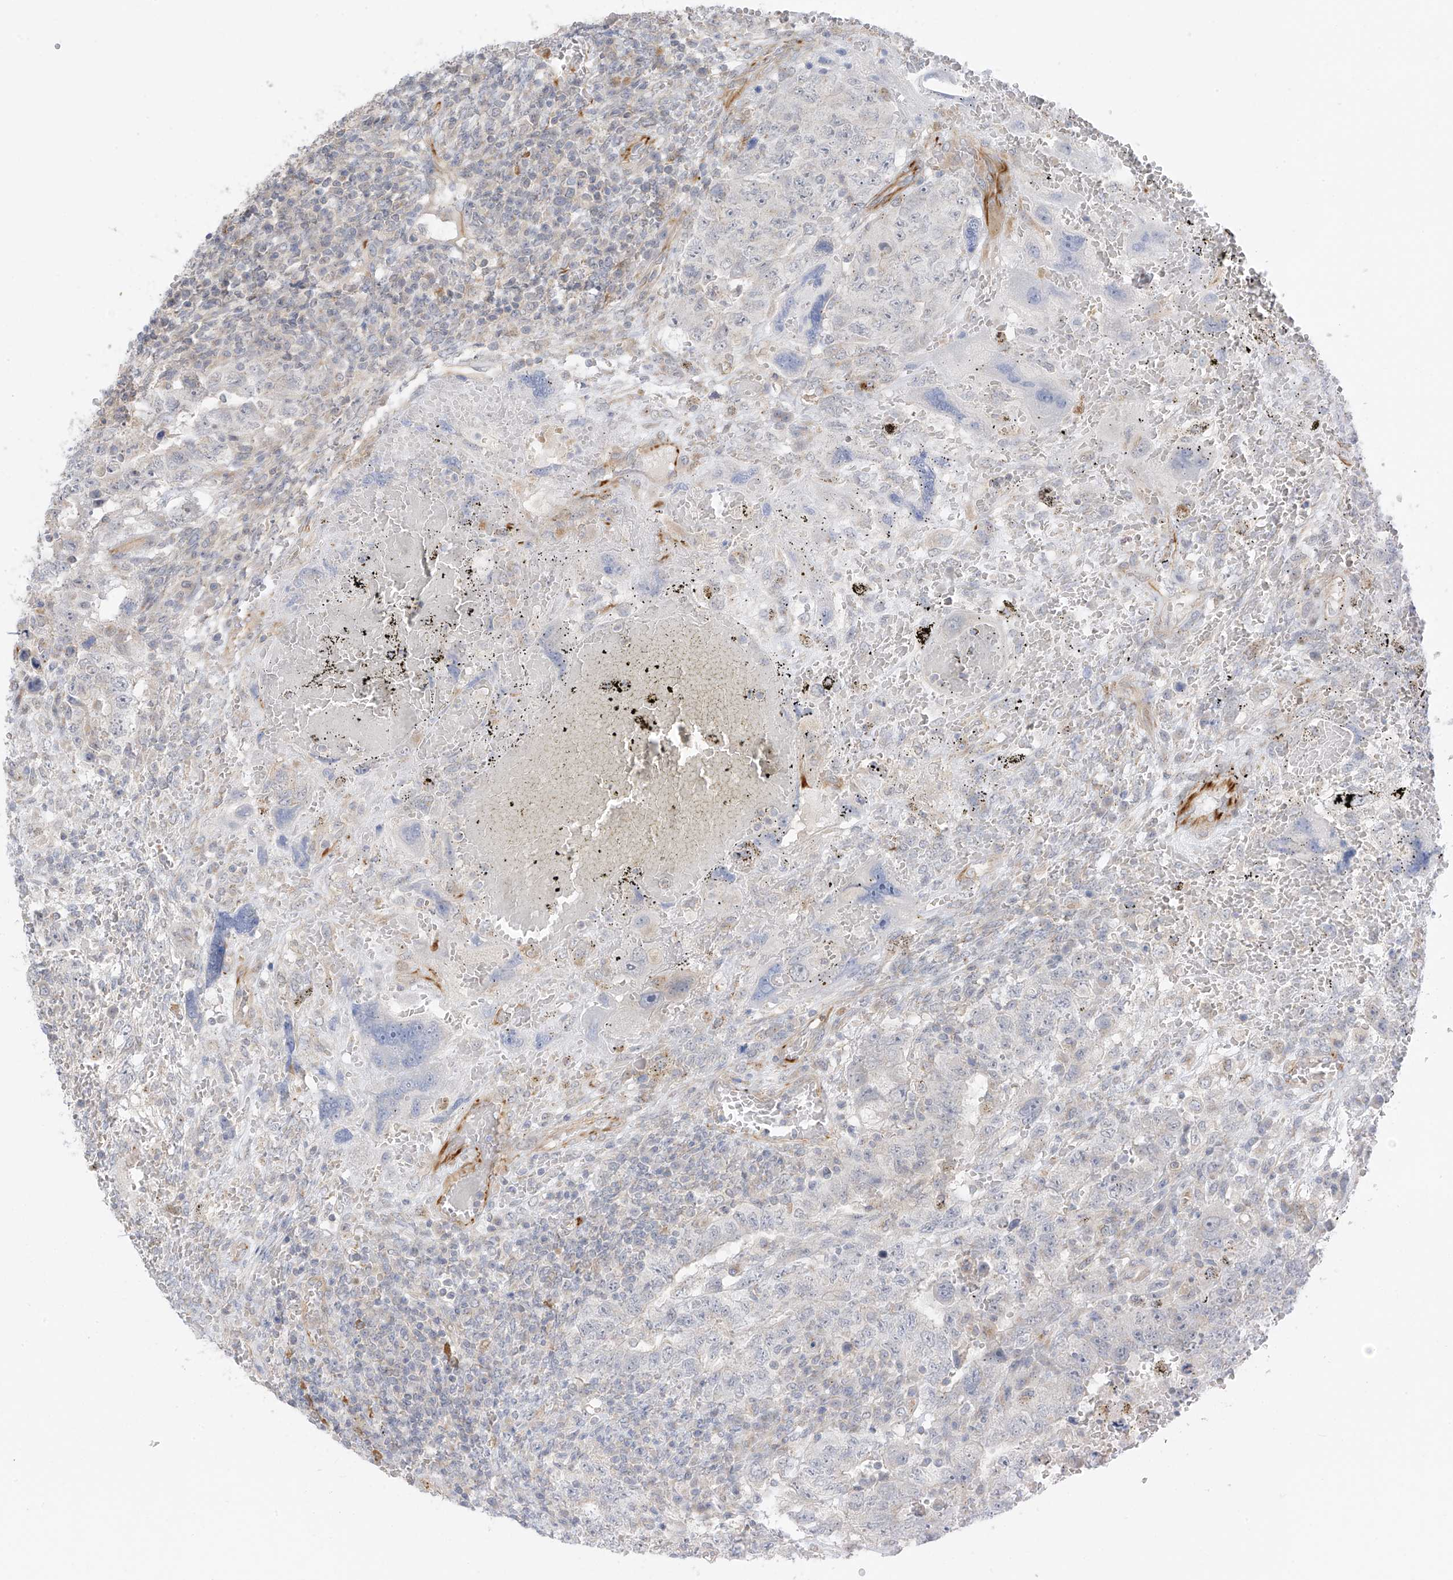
{"staining": {"intensity": "negative", "quantity": "none", "location": "none"}, "tissue": "testis cancer", "cell_type": "Tumor cells", "image_type": "cancer", "snomed": [{"axis": "morphology", "description": "Carcinoma, Embryonal, NOS"}, {"axis": "topography", "description": "Testis"}], "caption": "Immunohistochemistry (IHC) of human testis embryonal carcinoma displays no expression in tumor cells.", "gene": "HS6ST2", "patient": {"sex": "male", "age": 26}}